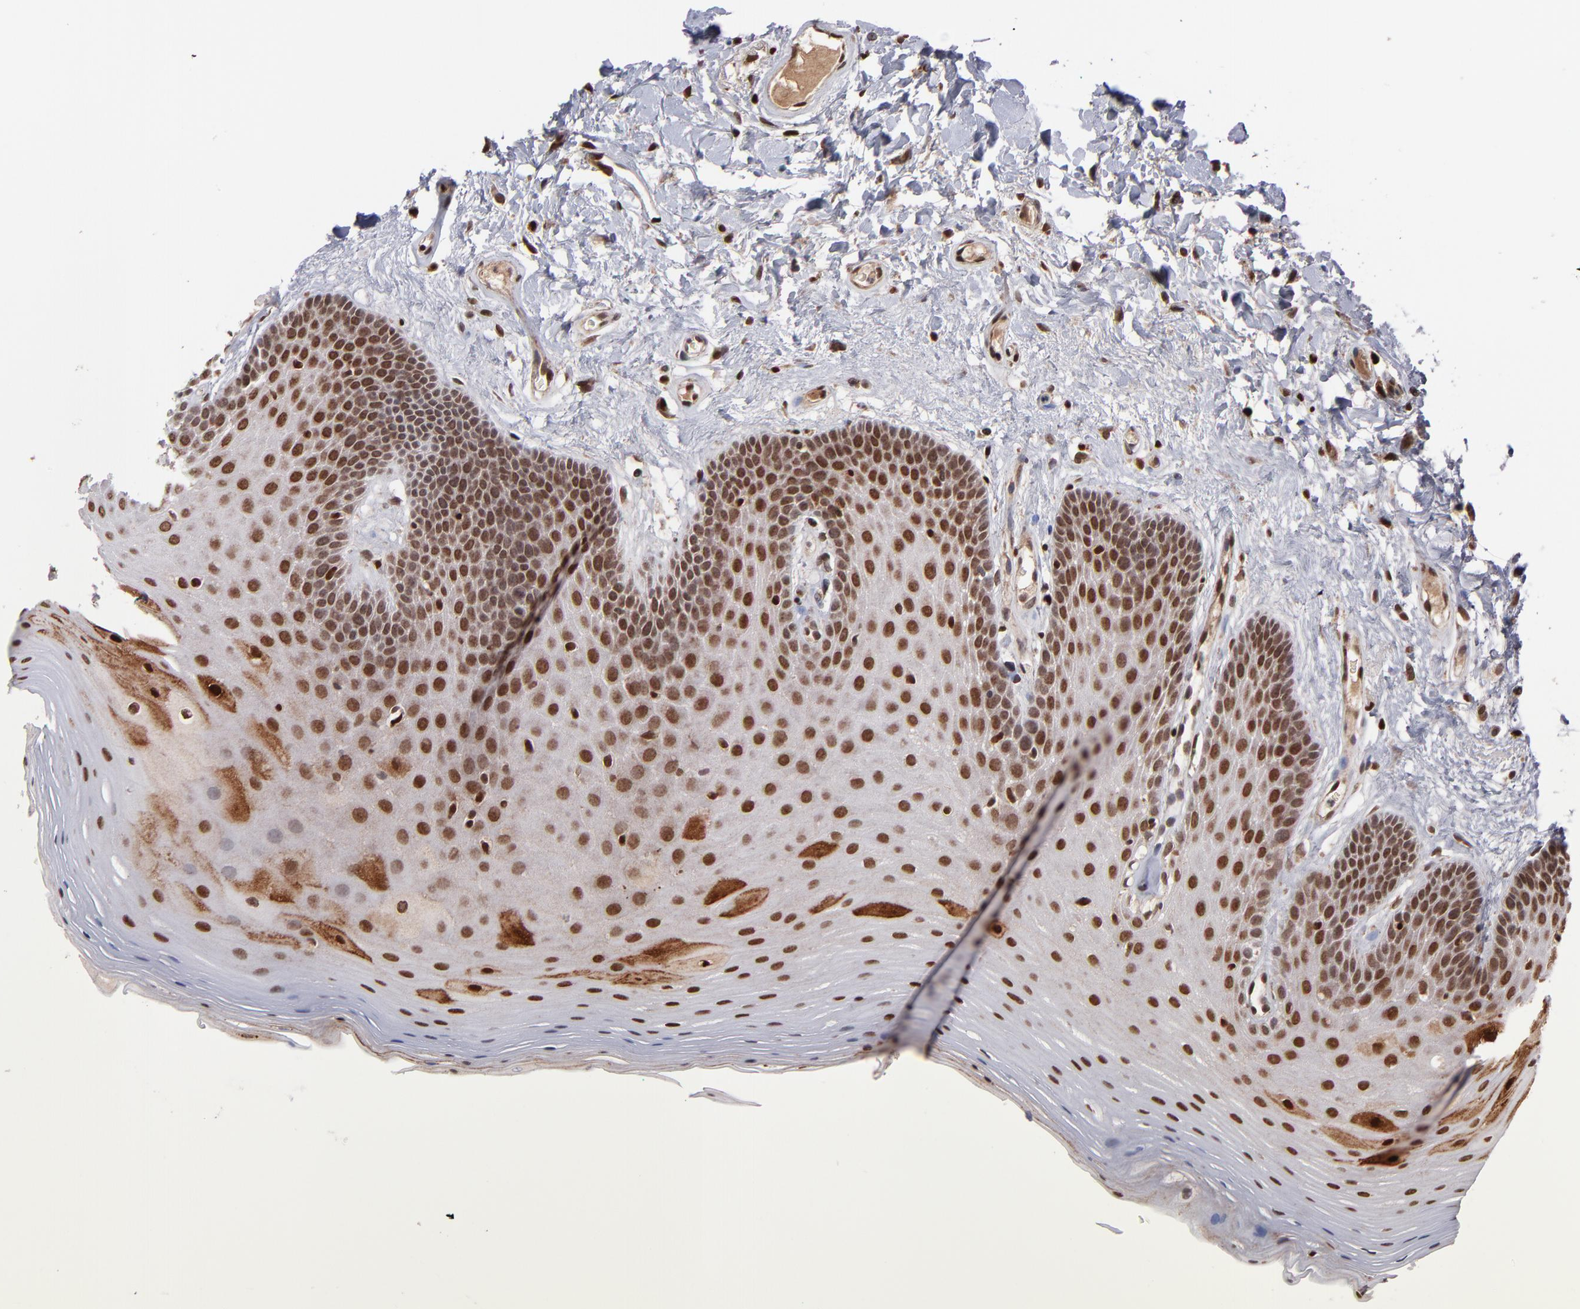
{"staining": {"intensity": "strong", "quantity": ">75%", "location": "cytoplasmic/membranous,nuclear"}, "tissue": "oral mucosa", "cell_type": "Squamous epithelial cells", "image_type": "normal", "snomed": [{"axis": "morphology", "description": "Normal tissue, NOS"}, {"axis": "morphology", "description": "Squamous cell carcinoma, NOS"}, {"axis": "topography", "description": "Skeletal muscle"}, {"axis": "topography", "description": "Oral tissue"}, {"axis": "topography", "description": "Head-Neck"}], "caption": "Immunohistochemistry (IHC) image of unremarkable oral mucosa: oral mucosa stained using immunohistochemistry (IHC) displays high levels of strong protein expression localized specifically in the cytoplasmic/membranous,nuclear of squamous epithelial cells, appearing as a cytoplasmic/membranous,nuclear brown color.", "gene": "TOP1MT", "patient": {"sex": "male", "age": 71}}